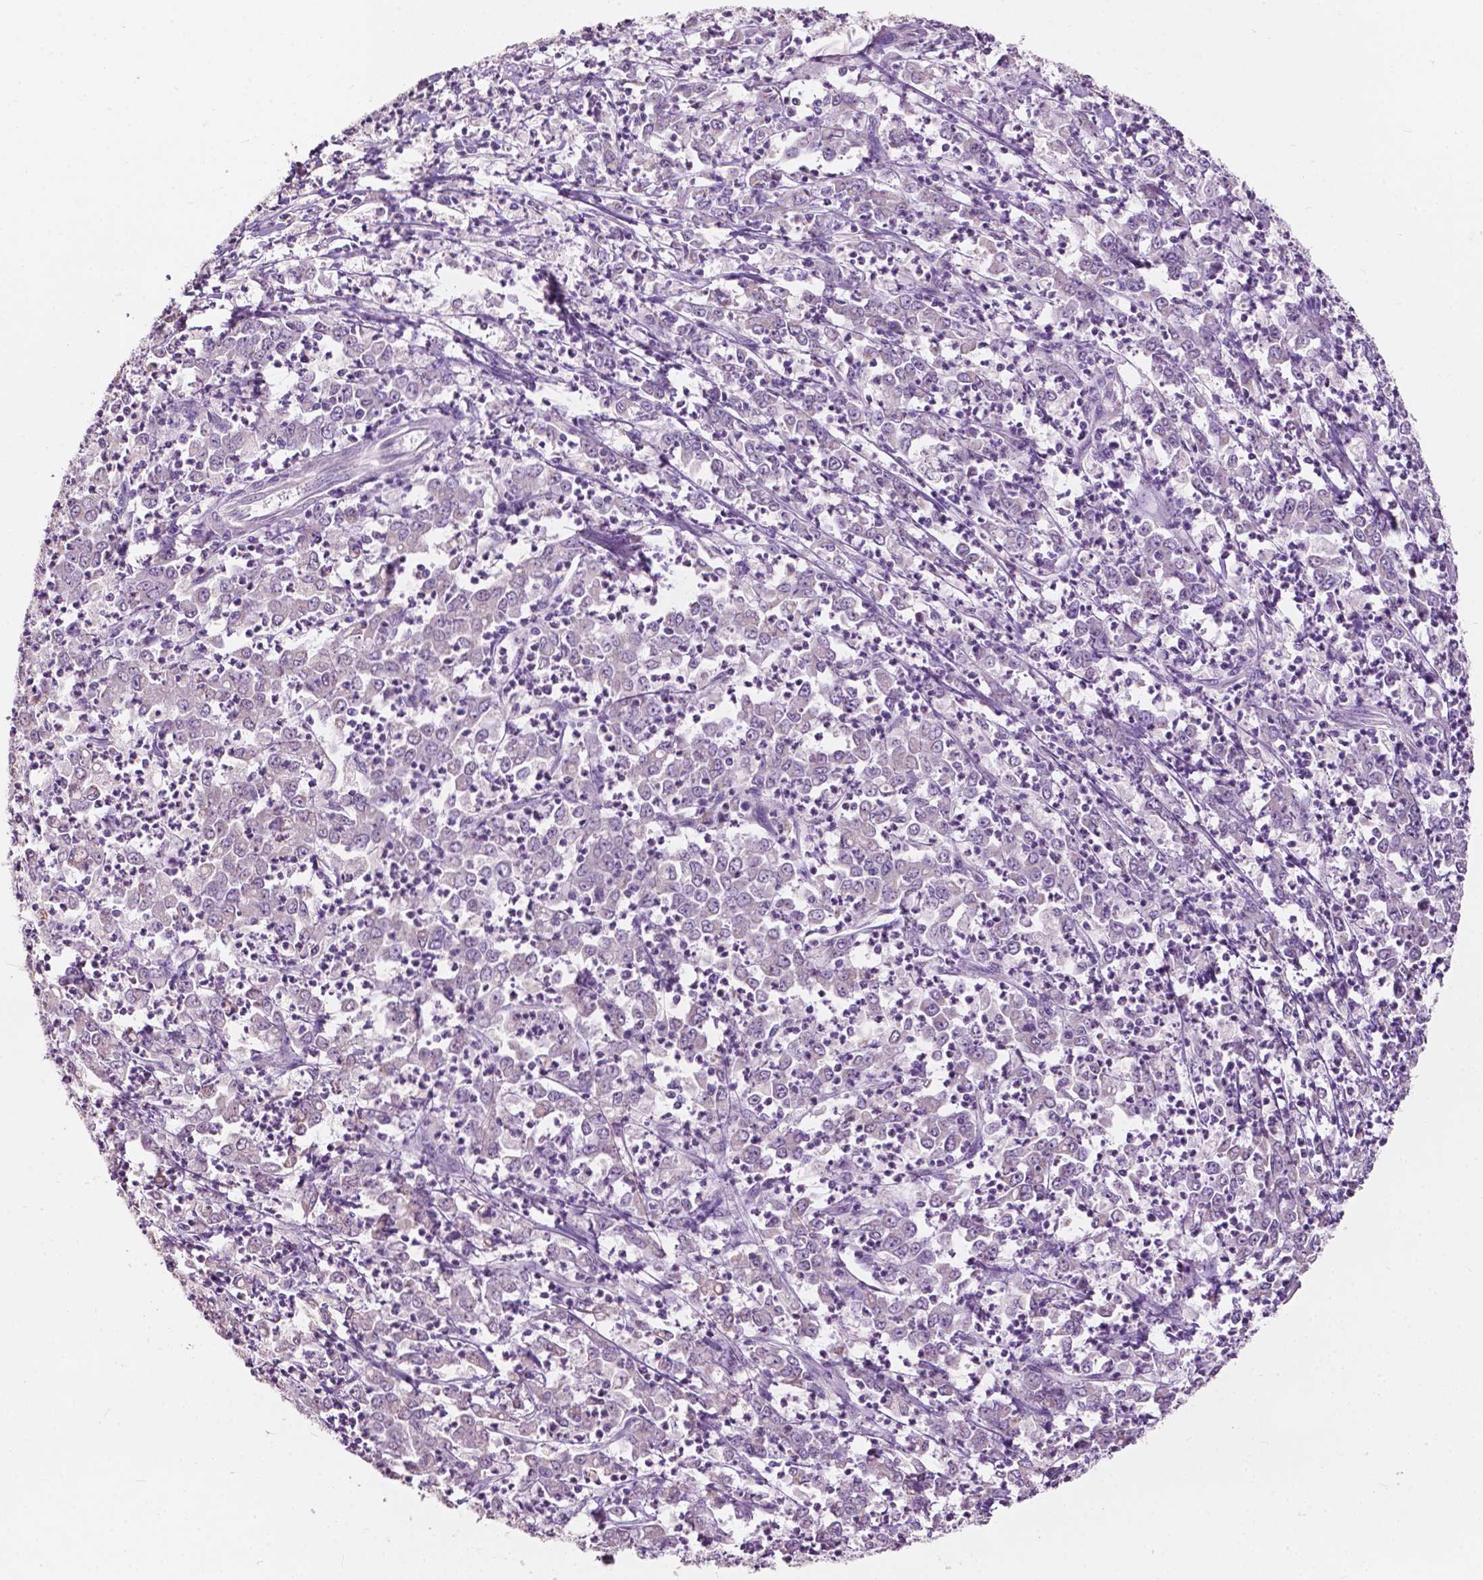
{"staining": {"intensity": "negative", "quantity": "none", "location": "none"}, "tissue": "stomach cancer", "cell_type": "Tumor cells", "image_type": "cancer", "snomed": [{"axis": "morphology", "description": "Adenocarcinoma, NOS"}, {"axis": "topography", "description": "Stomach, lower"}], "caption": "A micrograph of stomach cancer (adenocarcinoma) stained for a protein exhibits no brown staining in tumor cells.", "gene": "NDUFS1", "patient": {"sex": "female", "age": 71}}